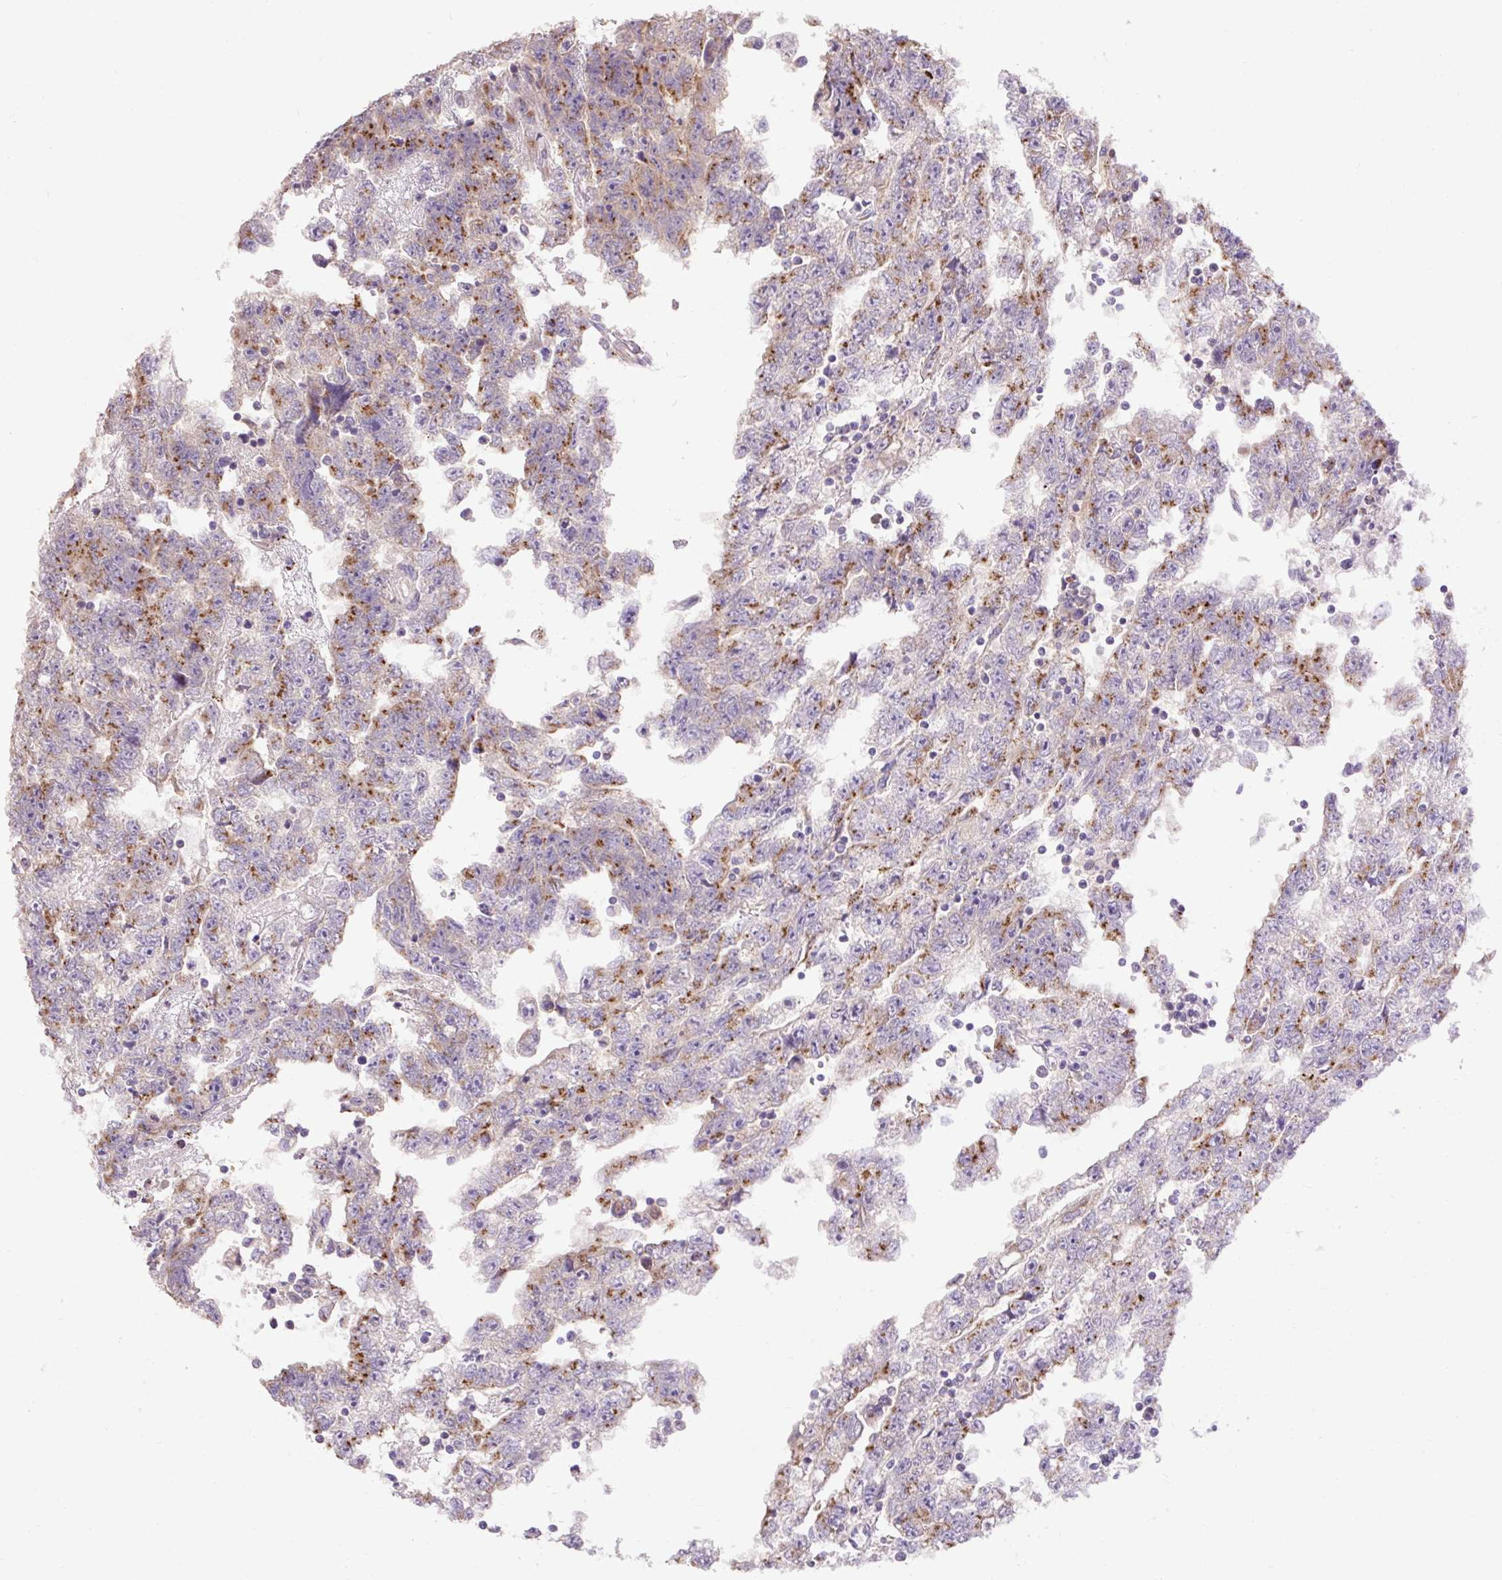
{"staining": {"intensity": "moderate", "quantity": "25%-75%", "location": "cytoplasmic/membranous"}, "tissue": "testis cancer", "cell_type": "Tumor cells", "image_type": "cancer", "snomed": [{"axis": "morphology", "description": "Carcinoma, Embryonal, NOS"}, {"axis": "topography", "description": "Testis"}], "caption": "An immunohistochemistry micrograph of neoplastic tissue is shown. Protein staining in brown labels moderate cytoplasmic/membranous positivity in testis embryonal carcinoma within tumor cells.", "gene": "ABR", "patient": {"sex": "male", "age": 25}}